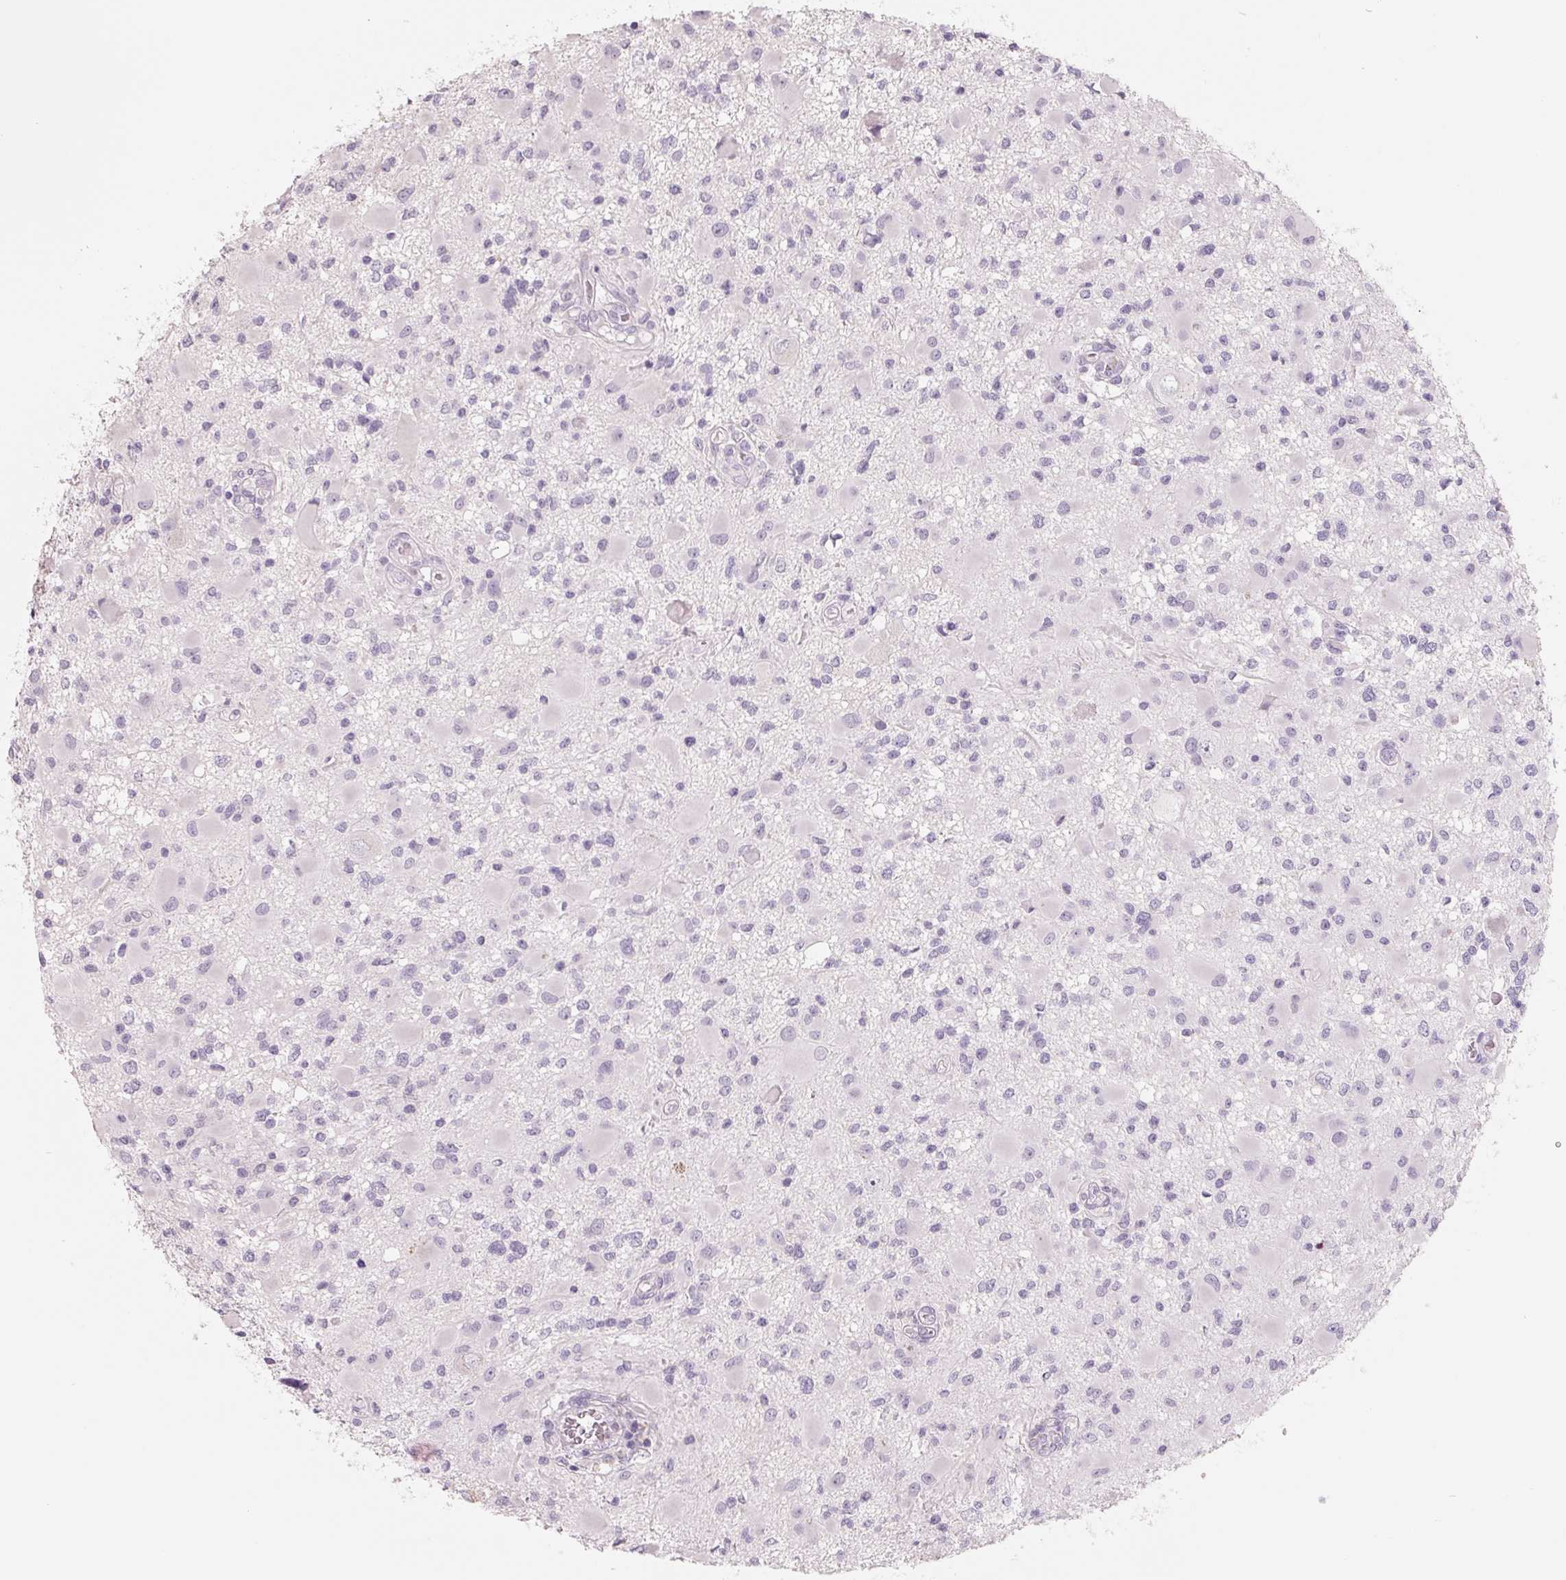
{"staining": {"intensity": "negative", "quantity": "none", "location": "none"}, "tissue": "glioma", "cell_type": "Tumor cells", "image_type": "cancer", "snomed": [{"axis": "morphology", "description": "Glioma, malignant, High grade"}, {"axis": "topography", "description": "Brain"}], "caption": "Immunohistochemistry of human high-grade glioma (malignant) demonstrates no expression in tumor cells.", "gene": "FTCD", "patient": {"sex": "male", "age": 54}}